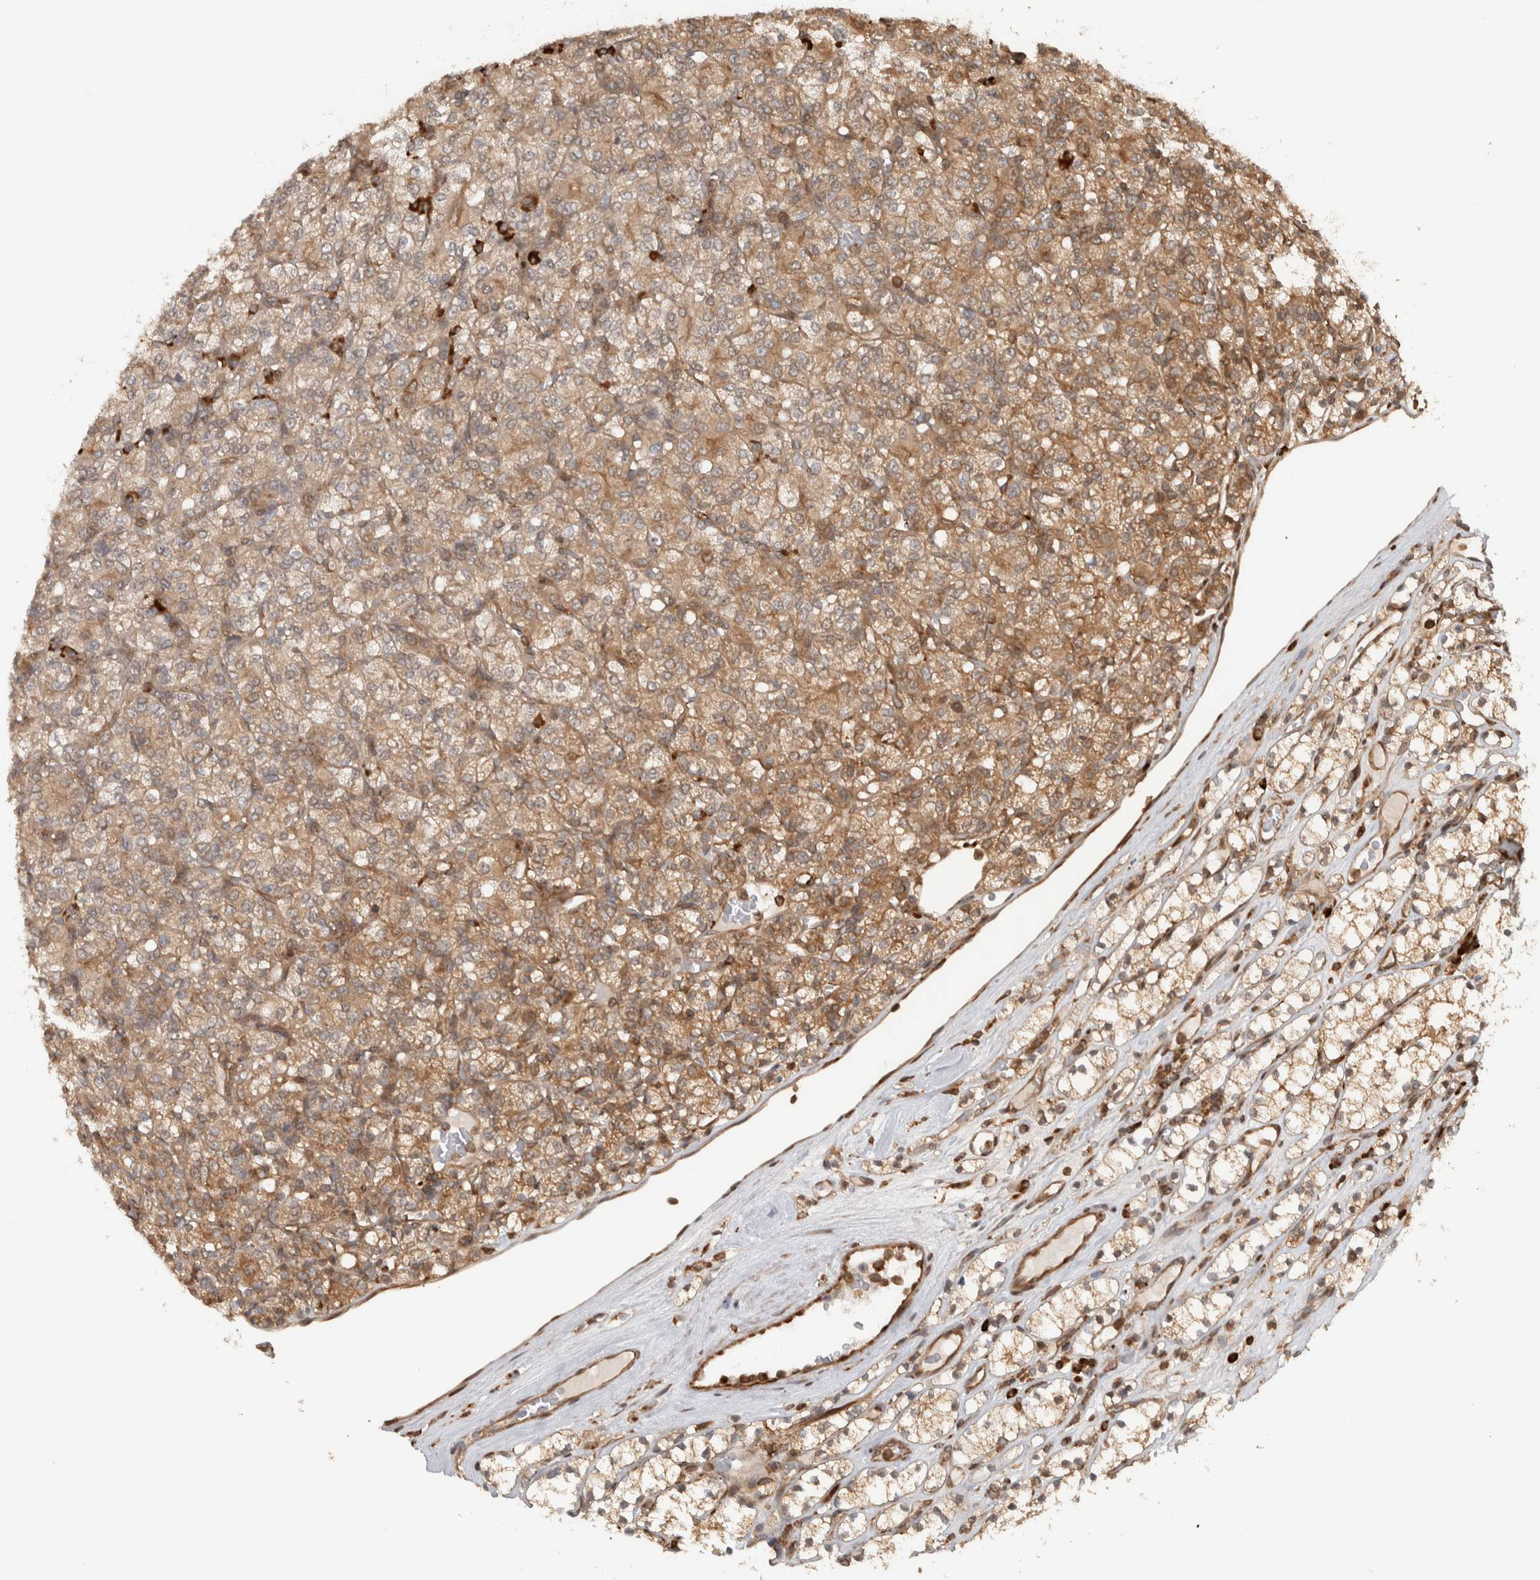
{"staining": {"intensity": "moderate", "quantity": ">75%", "location": "cytoplasmic/membranous"}, "tissue": "renal cancer", "cell_type": "Tumor cells", "image_type": "cancer", "snomed": [{"axis": "morphology", "description": "Adenocarcinoma, NOS"}, {"axis": "topography", "description": "Kidney"}], "caption": "Immunohistochemical staining of human adenocarcinoma (renal) demonstrates moderate cytoplasmic/membranous protein staining in approximately >75% of tumor cells.", "gene": "CNTROB", "patient": {"sex": "male", "age": 77}}